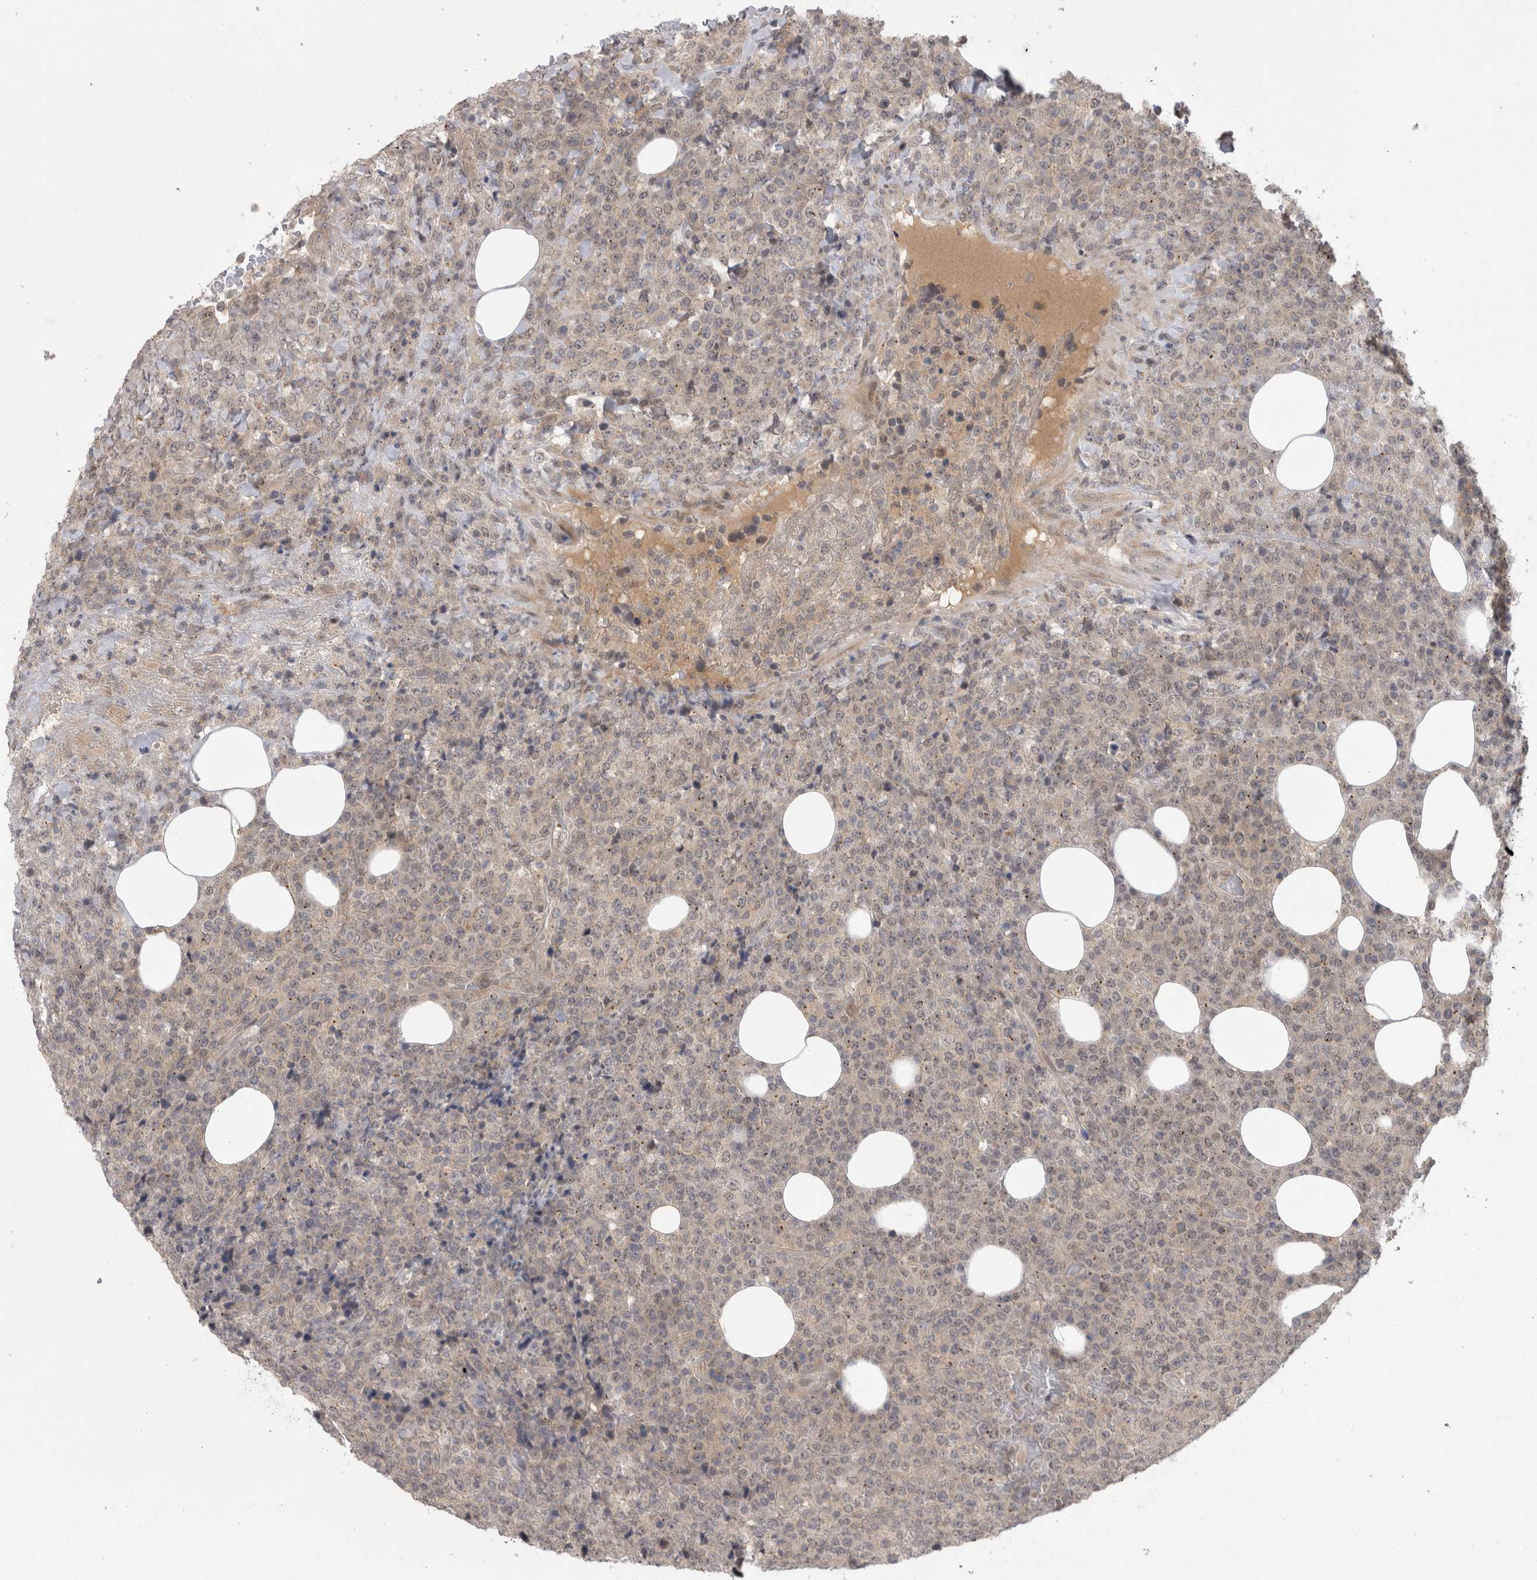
{"staining": {"intensity": "negative", "quantity": "none", "location": "none"}, "tissue": "lymphoma", "cell_type": "Tumor cells", "image_type": "cancer", "snomed": [{"axis": "morphology", "description": "Malignant lymphoma, non-Hodgkin's type, High grade"}, {"axis": "topography", "description": "Lymph node"}], "caption": "Immunohistochemistry (IHC) micrograph of neoplastic tissue: malignant lymphoma, non-Hodgkin's type (high-grade) stained with DAB (3,3'-diaminobenzidine) demonstrates no significant protein staining in tumor cells.", "gene": "MTBP", "patient": {"sex": "male", "age": 13}}